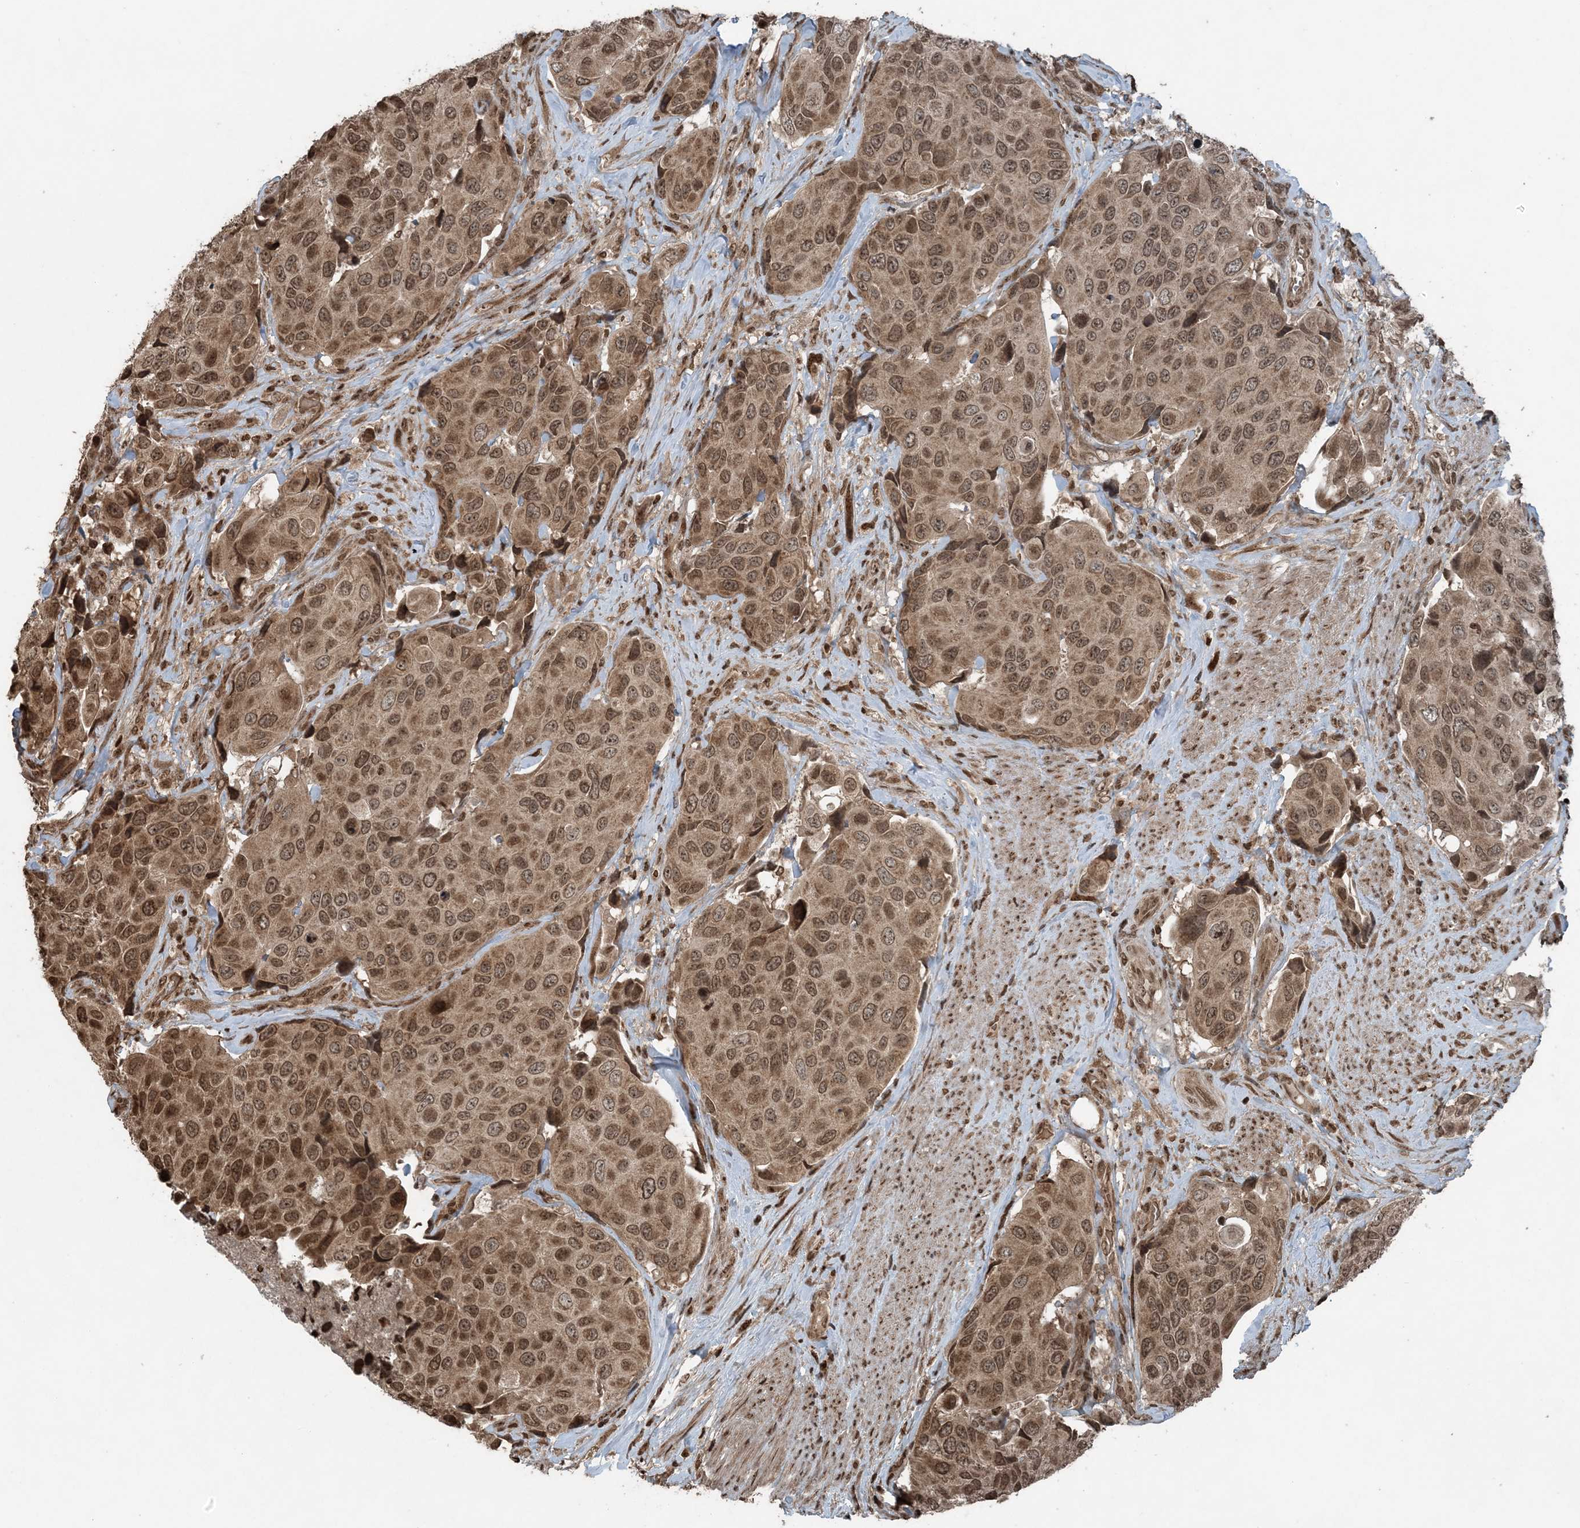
{"staining": {"intensity": "moderate", "quantity": ">75%", "location": "cytoplasmic/membranous,nuclear"}, "tissue": "urothelial cancer", "cell_type": "Tumor cells", "image_type": "cancer", "snomed": [{"axis": "morphology", "description": "Urothelial carcinoma, High grade"}, {"axis": "topography", "description": "Urinary bladder"}], "caption": "Moderate cytoplasmic/membranous and nuclear expression is identified in about >75% of tumor cells in urothelial cancer. (IHC, brightfield microscopy, high magnification).", "gene": "ZFAND2B", "patient": {"sex": "male", "age": 74}}